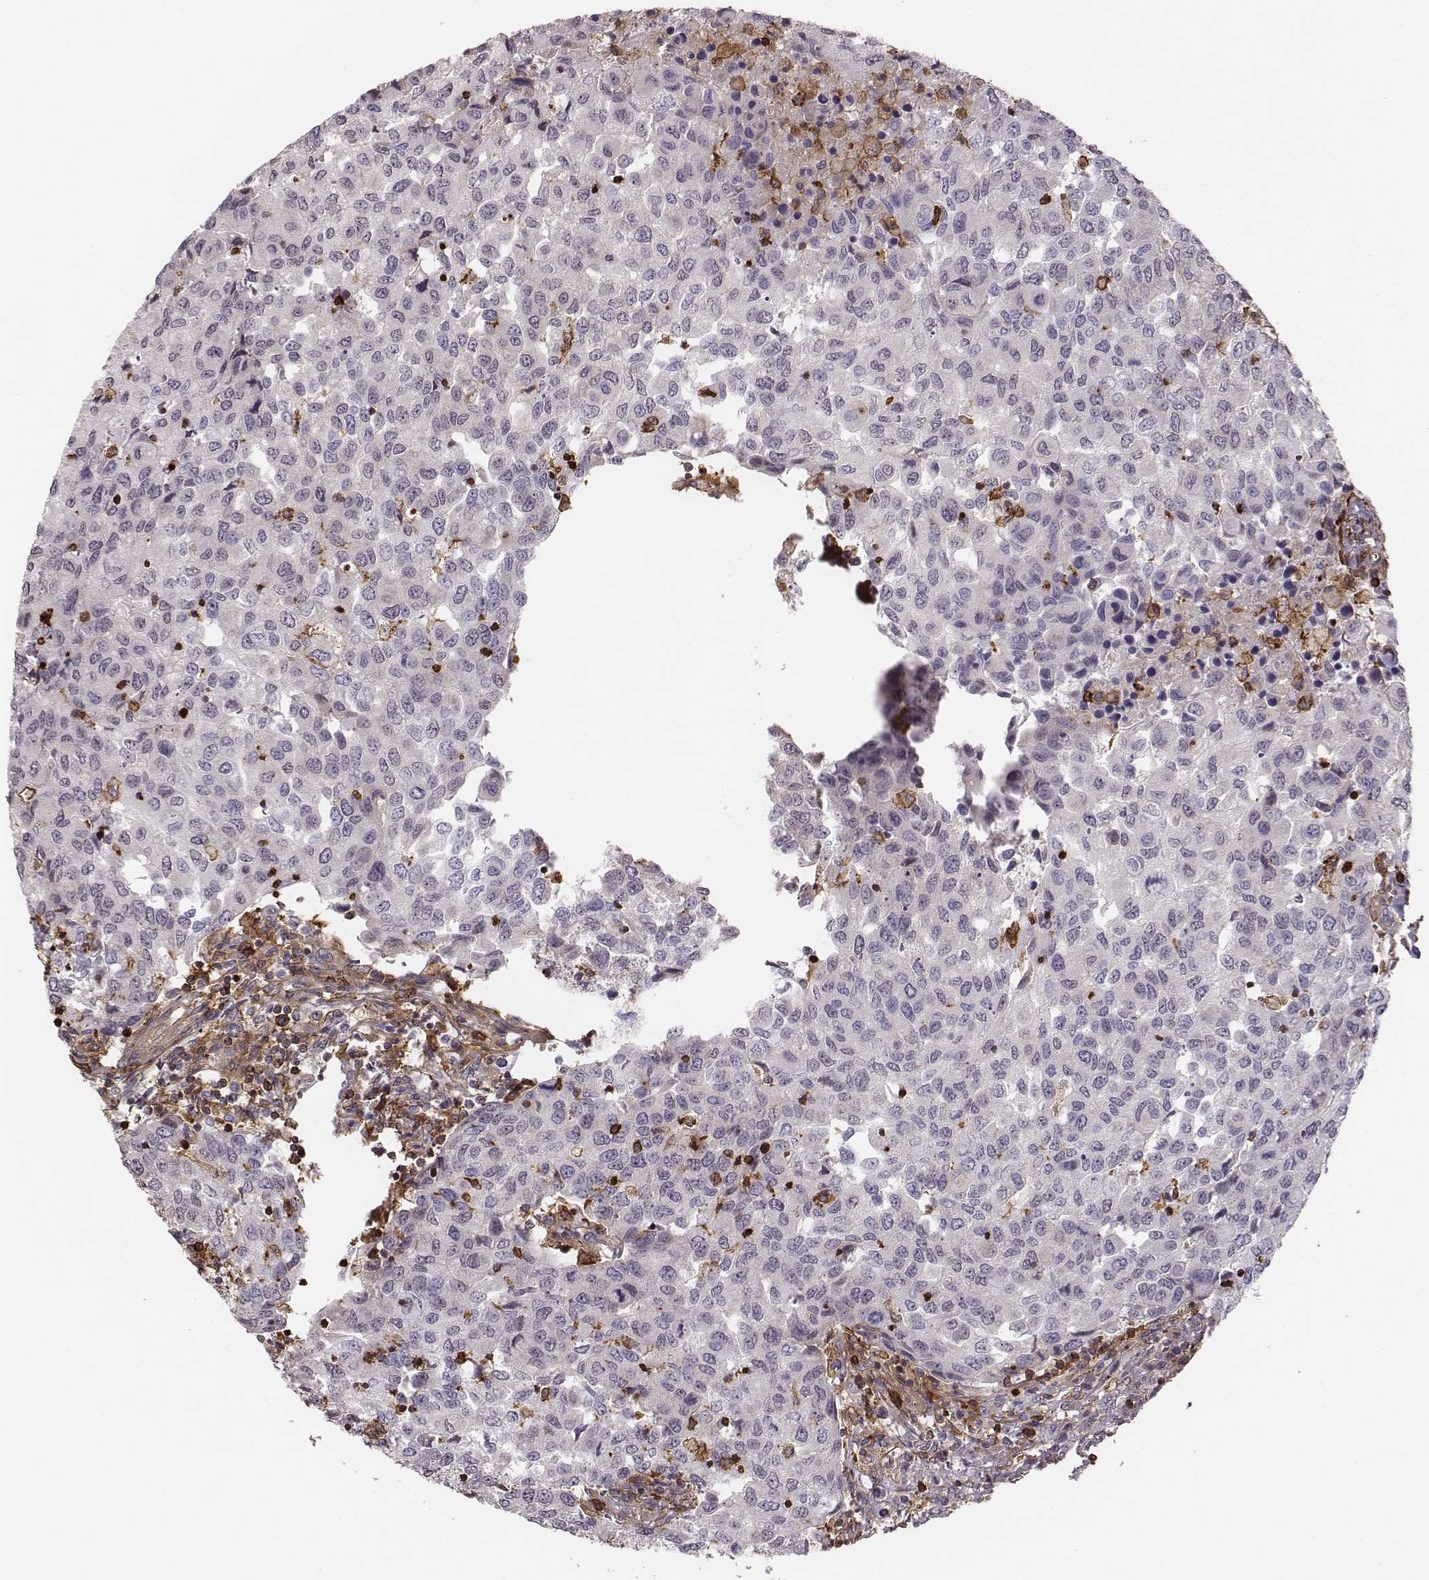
{"staining": {"intensity": "negative", "quantity": "none", "location": "none"}, "tissue": "urothelial cancer", "cell_type": "Tumor cells", "image_type": "cancer", "snomed": [{"axis": "morphology", "description": "Urothelial carcinoma, High grade"}, {"axis": "topography", "description": "Urinary bladder"}], "caption": "The micrograph demonstrates no significant positivity in tumor cells of urothelial cancer.", "gene": "ZYX", "patient": {"sex": "female", "age": 78}}